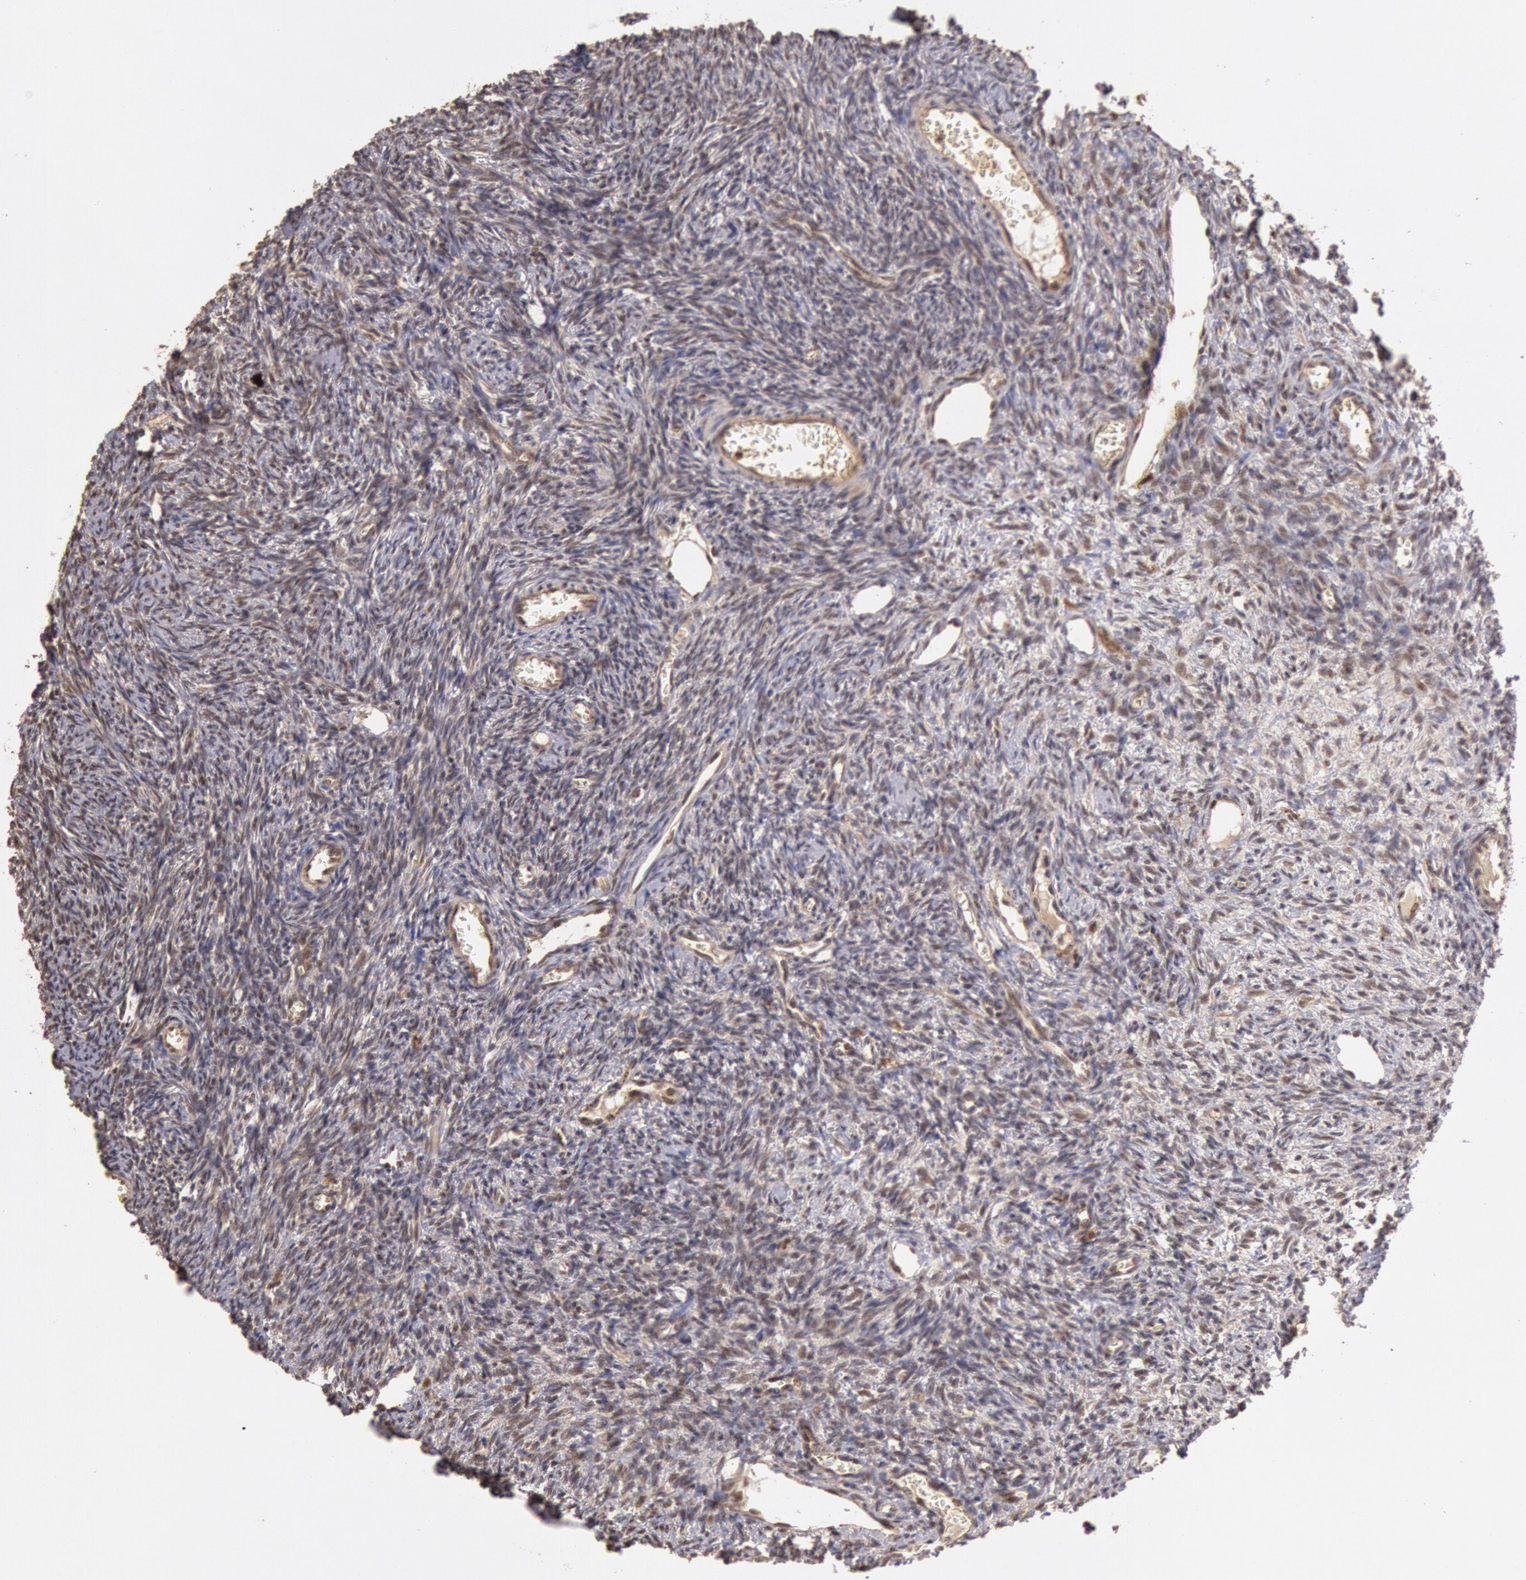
{"staining": {"intensity": "weak", "quantity": "25%-75%", "location": "none"}, "tissue": "ovary", "cell_type": "Ovarian stroma cells", "image_type": "normal", "snomed": [{"axis": "morphology", "description": "Normal tissue, NOS"}, {"axis": "topography", "description": "Ovary"}], "caption": "Protein staining of benign ovary demonstrates weak None expression in about 25%-75% of ovarian stroma cells. (Brightfield microscopy of DAB IHC at high magnification).", "gene": "LIG4", "patient": {"sex": "female", "age": 27}}